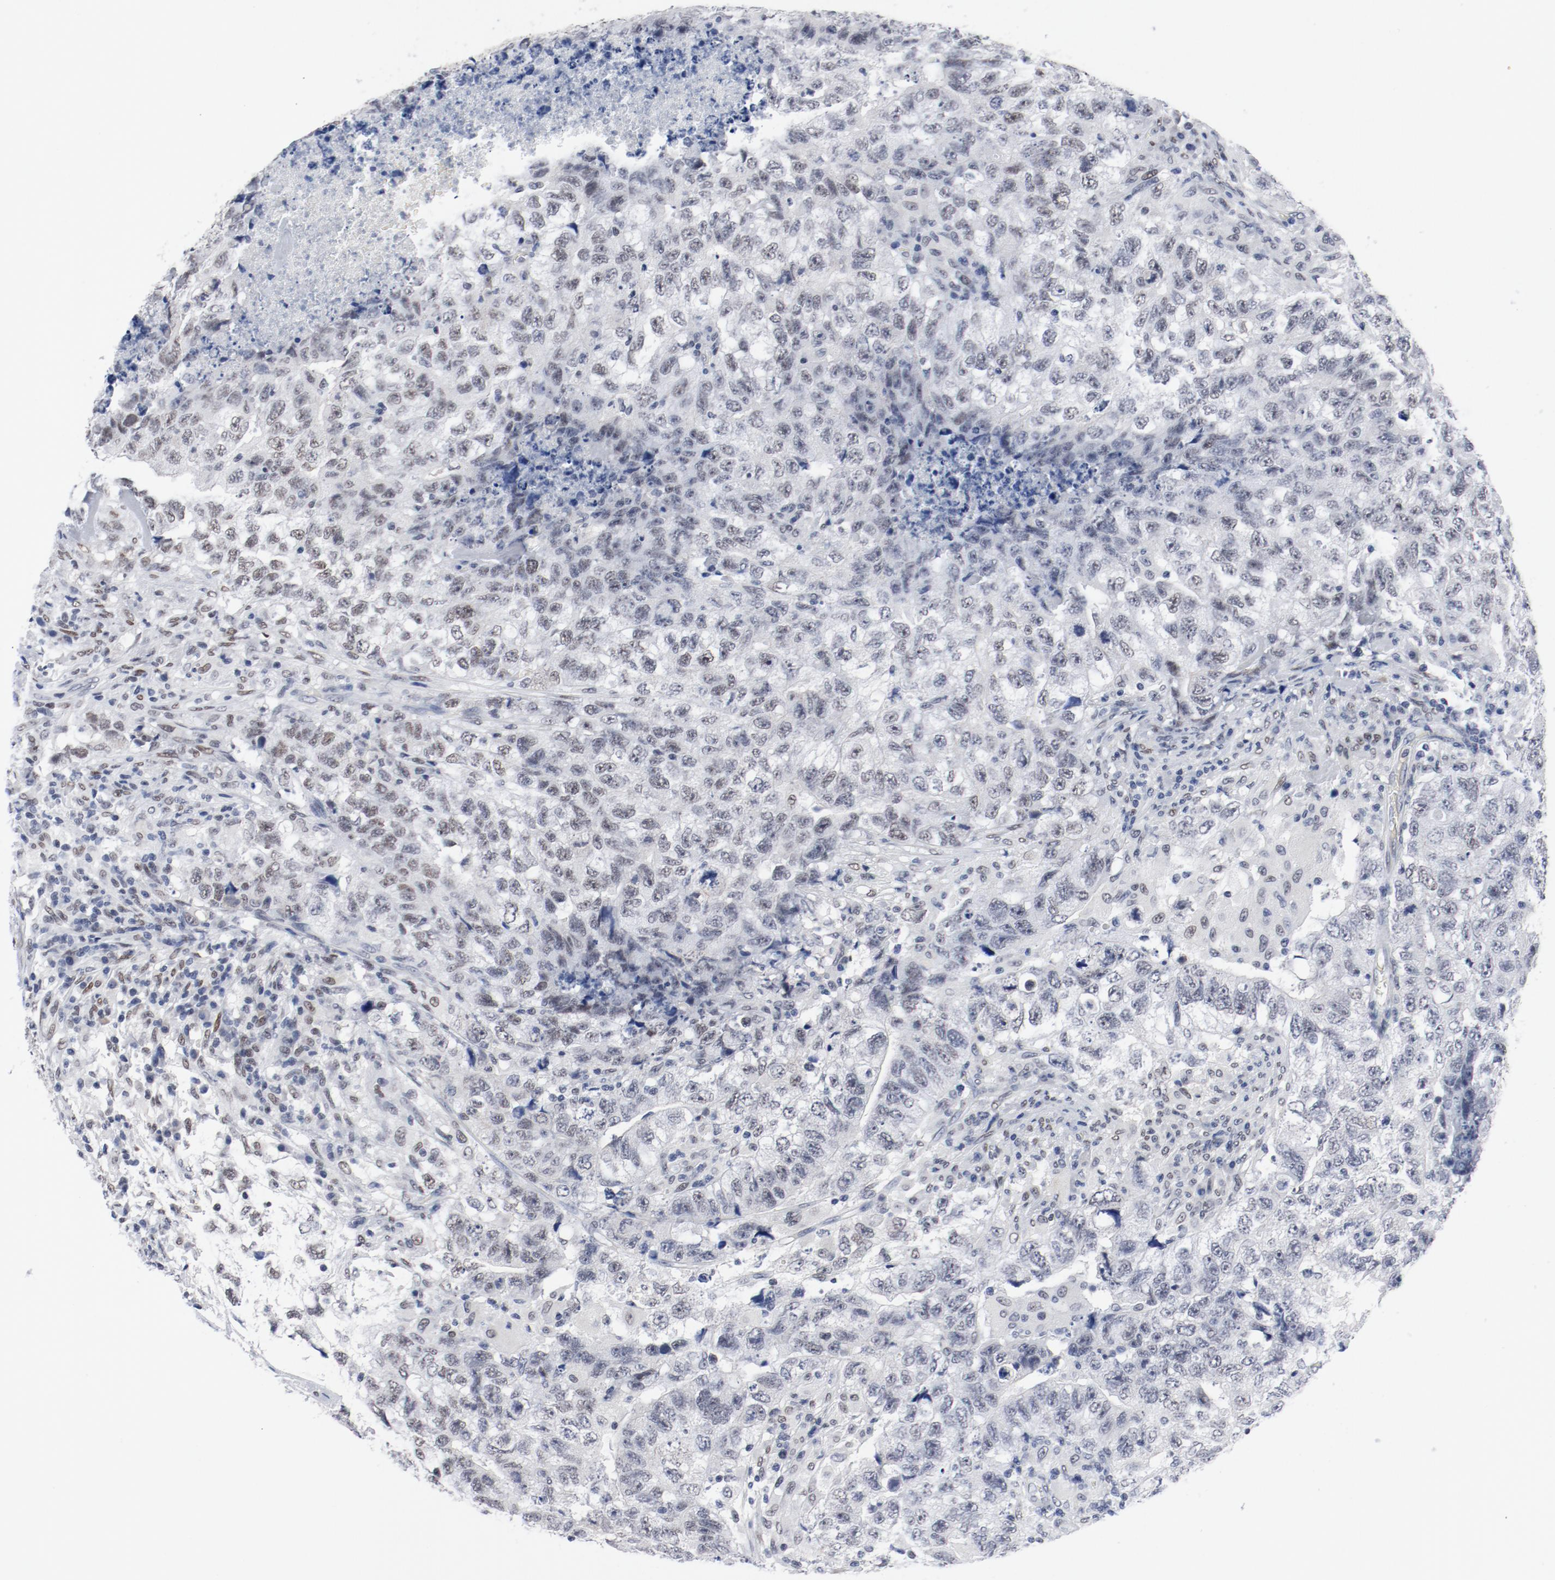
{"staining": {"intensity": "moderate", "quantity": ">75%", "location": "nuclear"}, "tissue": "testis cancer", "cell_type": "Tumor cells", "image_type": "cancer", "snomed": [{"axis": "morphology", "description": "Carcinoma, Embryonal, NOS"}, {"axis": "topography", "description": "Testis"}], "caption": "A brown stain highlights moderate nuclear positivity of a protein in embryonal carcinoma (testis) tumor cells.", "gene": "ARNT", "patient": {"sex": "male", "age": 21}}